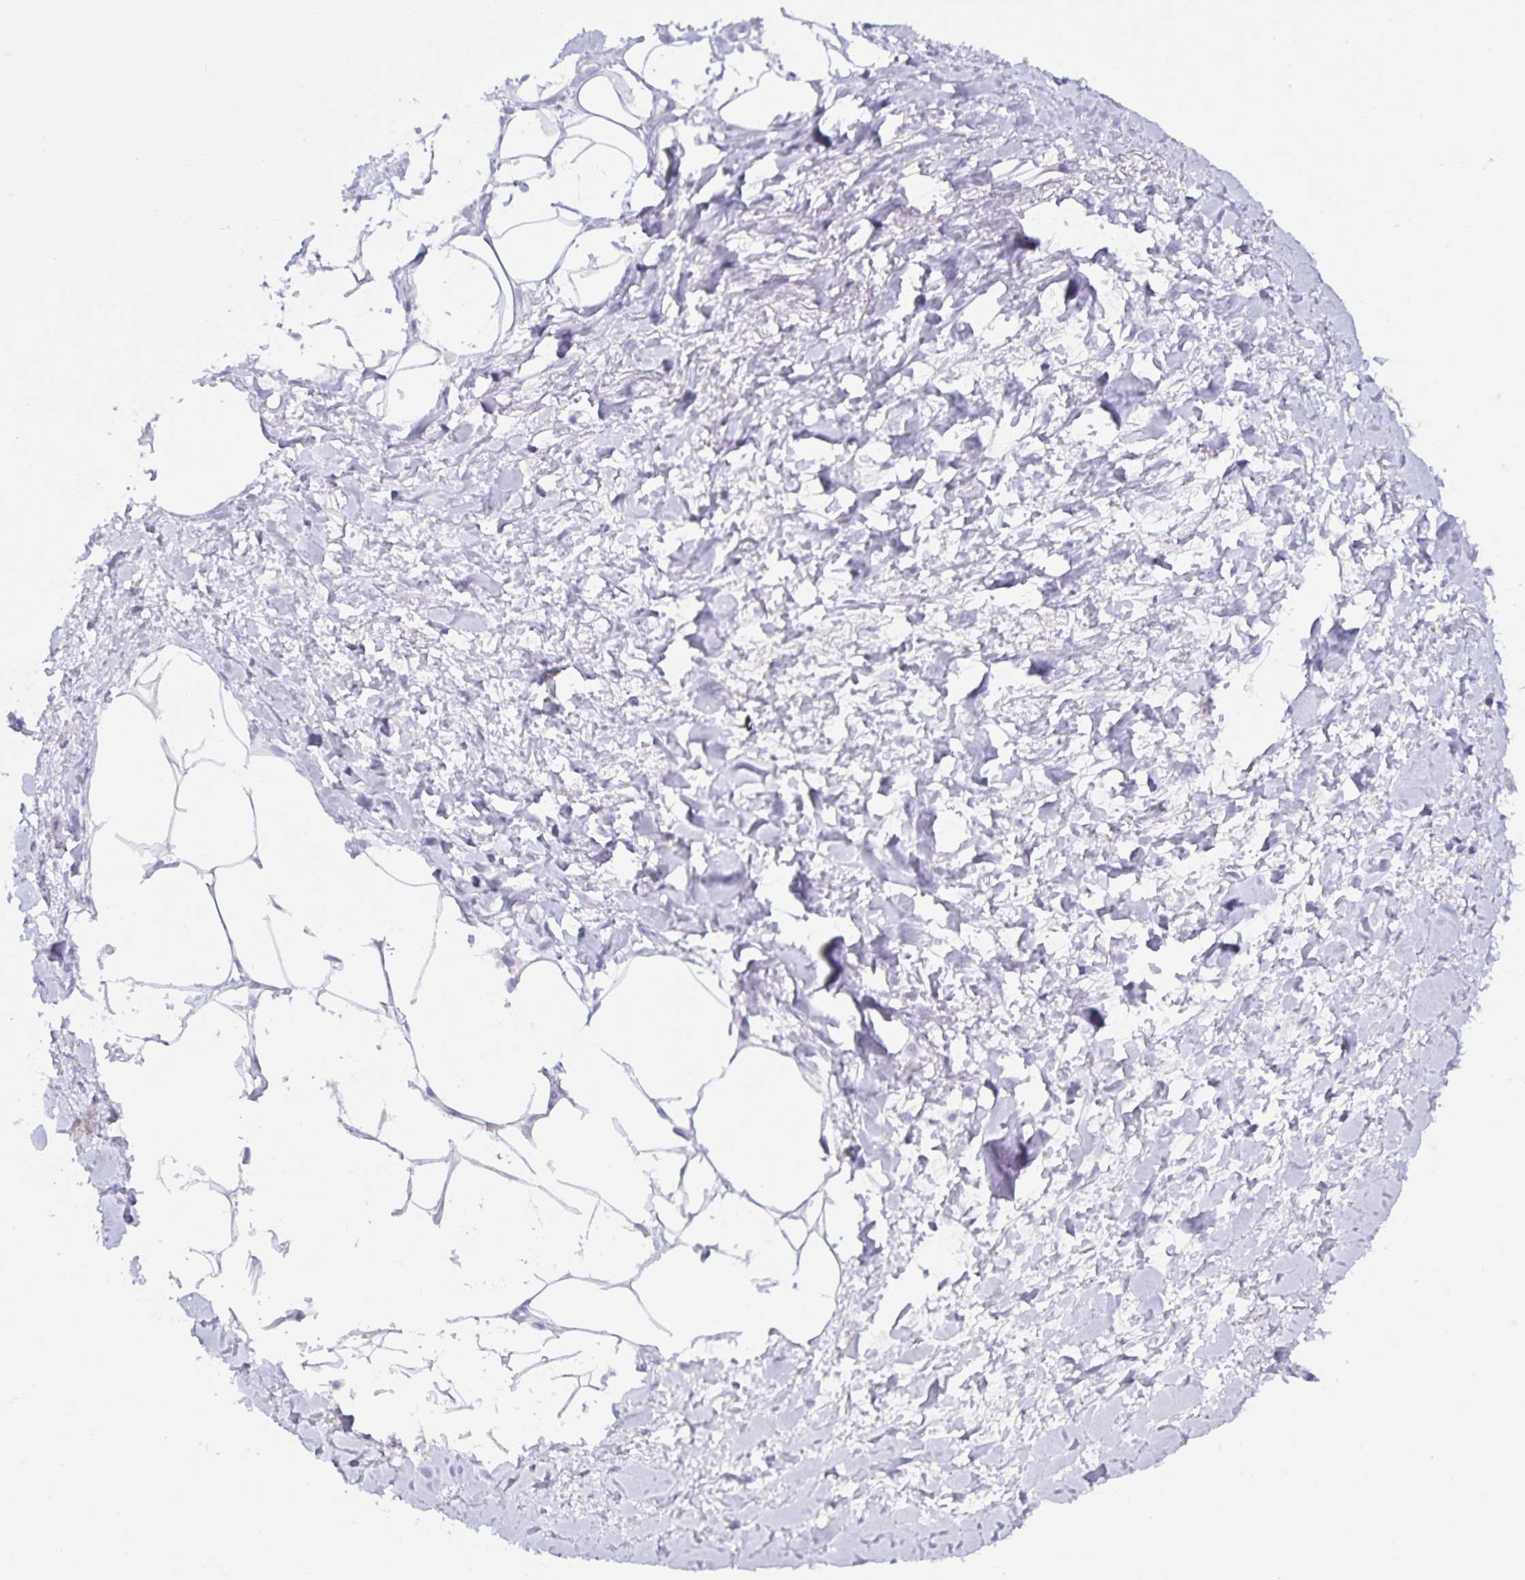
{"staining": {"intensity": "negative", "quantity": "none", "location": "none"}, "tissue": "adipose tissue", "cell_type": "Adipocytes", "image_type": "normal", "snomed": [{"axis": "morphology", "description": "Normal tissue, NOS"}, {"axis": "topography", "description": "Vagina"}, {"axis": "topography", "description": "Peripheral nerve tissue"}], "caption": "Photomicrograph shows no significant protein positivity in adipocytes of normal adipose tissue. (DAB immunohistochemistry (IHC), high magnification).", "gene": "MON2", "patient": {"sex": "female", "age": 71}}